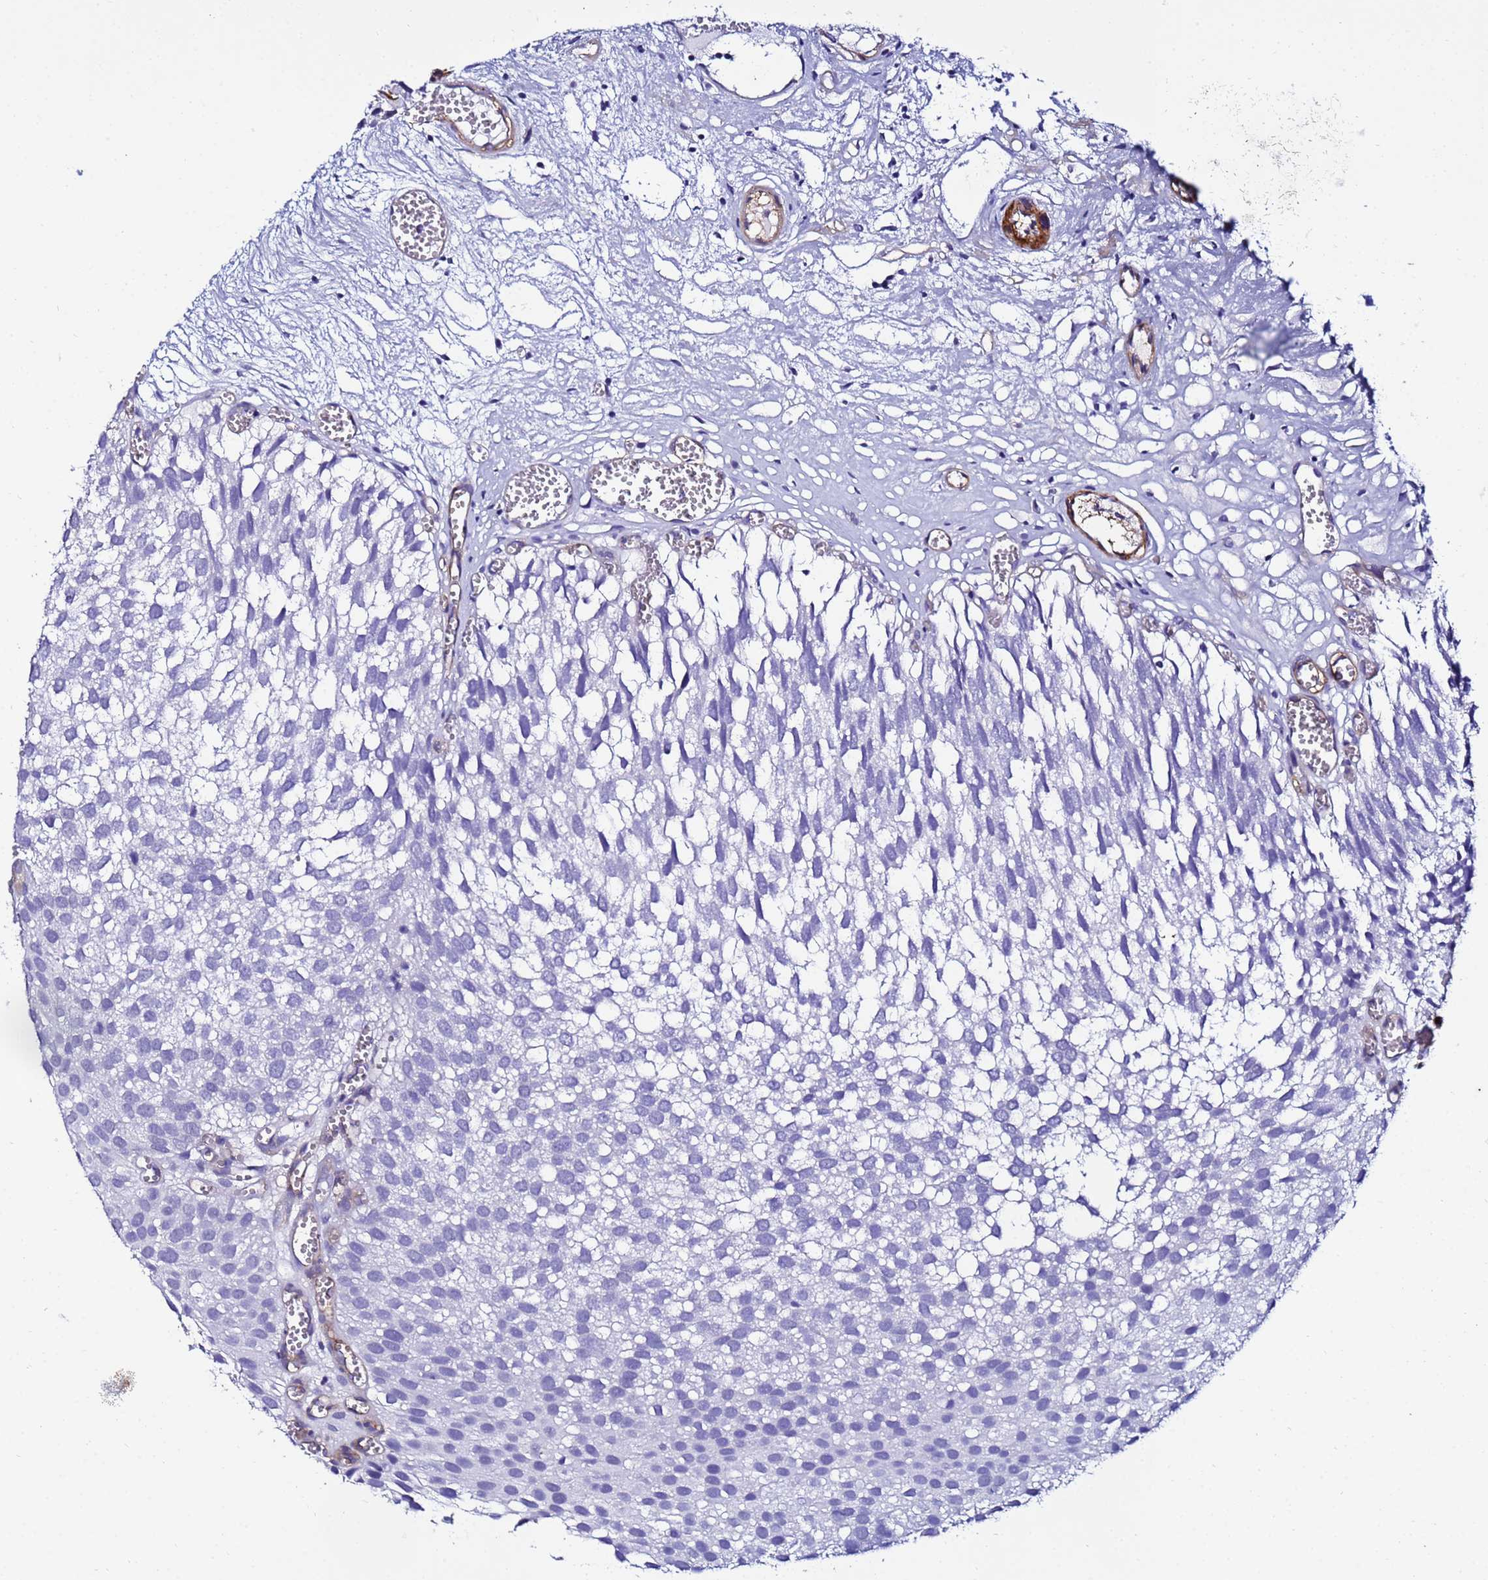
{"staining": {"intensity": "negative", "quantity": "none", "location": "none"}, "tissue": "urothelial cancer", "cell_type": "Tumor cells", "image_type": "cancer", "snomed": [{"axis": "morphology", "description": "Urothelial carcinoma, Low grade"}, {"axis": "topography", "description": "Urinary bladder"}], "caption": "DAB immunohistochemical staining of low-grade urothelial carcinoma exhibits no significant expression in tumor cells. Nuclei are stained in blue.", "gene": "DEFB104A", "patient": {"sex": "male", "age": 88}}